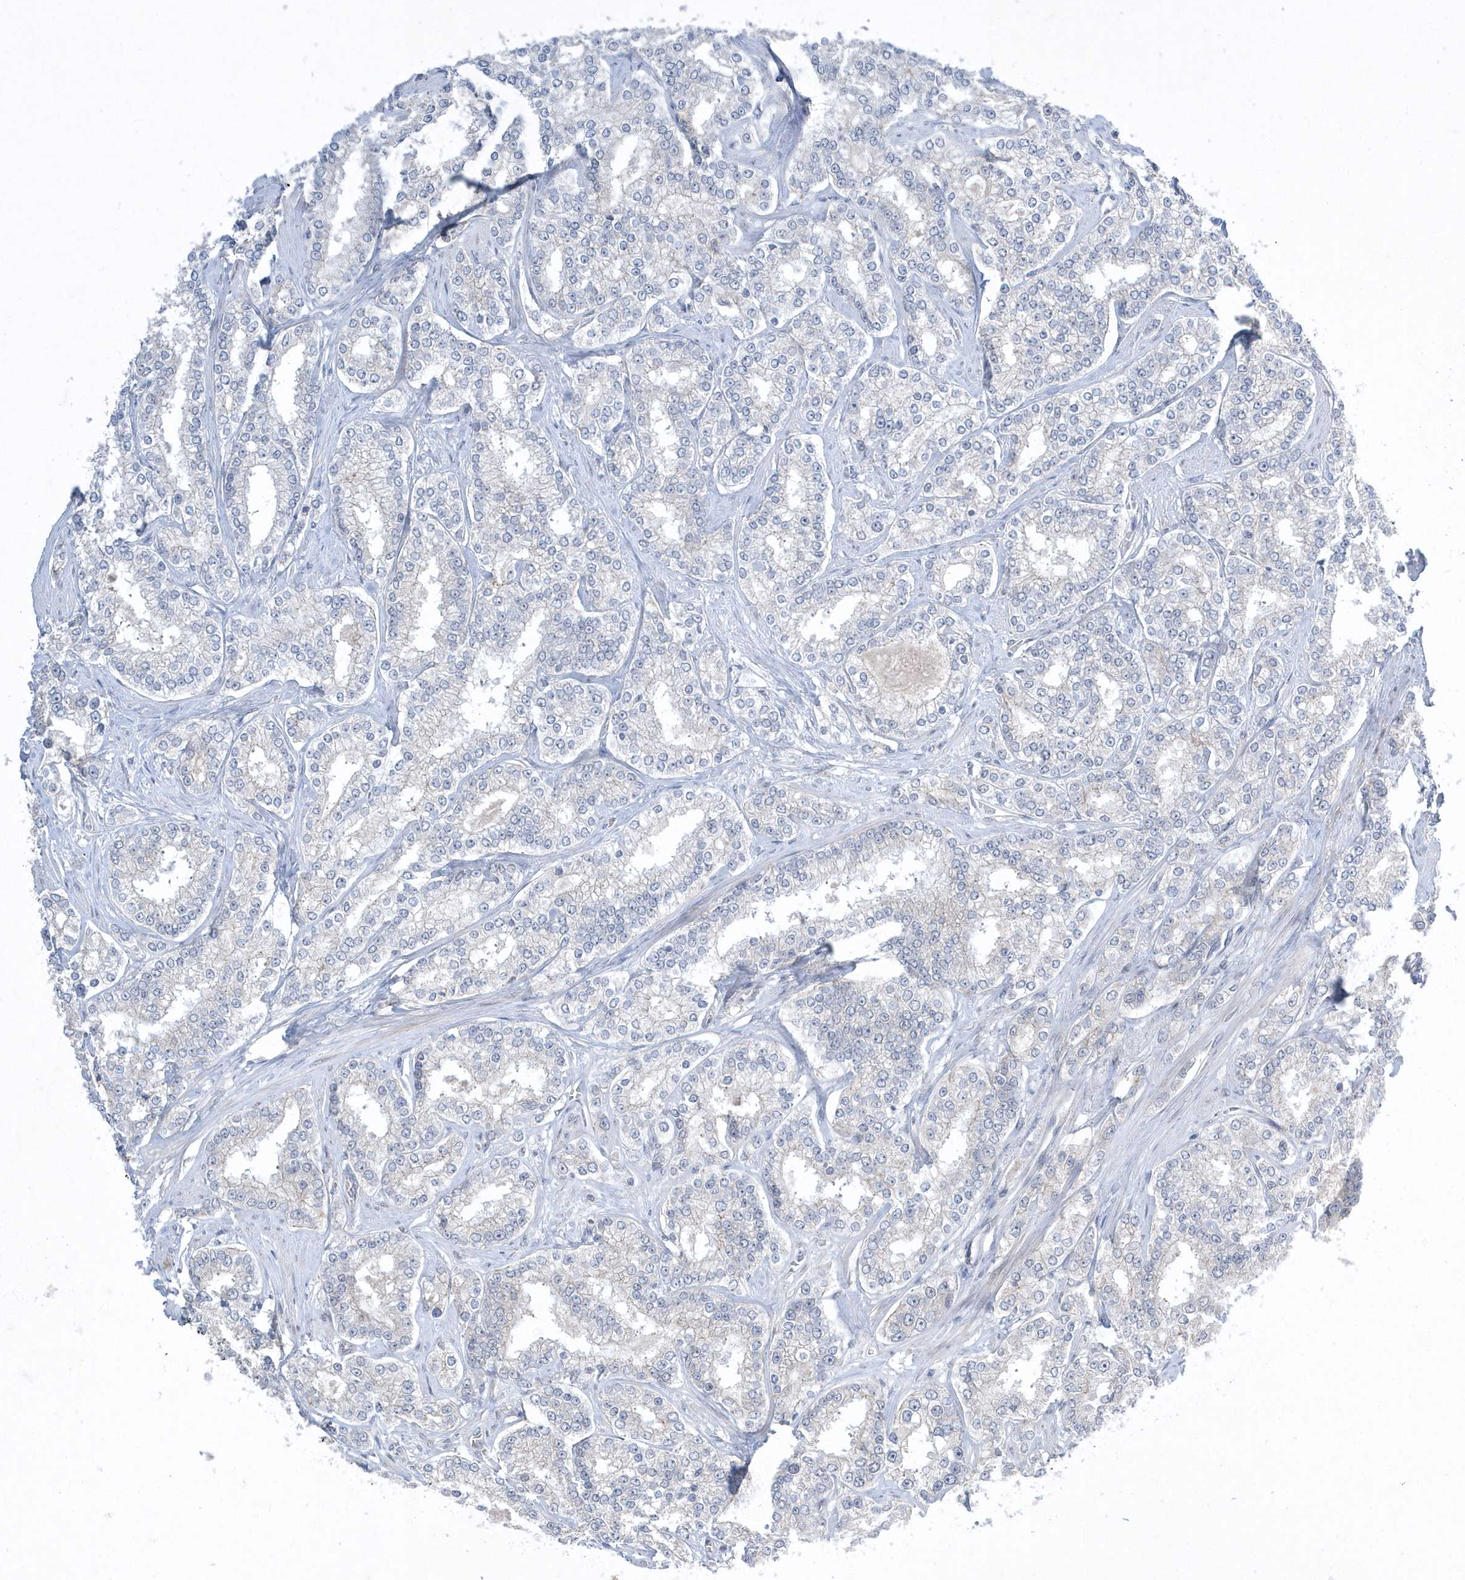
{"staining": {"intensity": "negative", "quantity": "none", "location": "none"}, "tissue": "prostate cancer", "cell_type": "Tumor cells", "image_type": "cancer", "snomed": [{"axis": "morphology", "description": "Normal tissue, NOS"}, {"axis": "morphology", "description": "Adenocarcinoma, High grade"}, {"axis": "topography", "description": "Prostate"}], "caption": "IHC photomicrograph of neoplastic tissue: human prostate high-grade adenocarcinoma stained with DAB exhibits no significant protein expression in tumor cells.", "gene": "ZC3H12D", "patient": {"sex": "male", "age": 83}}